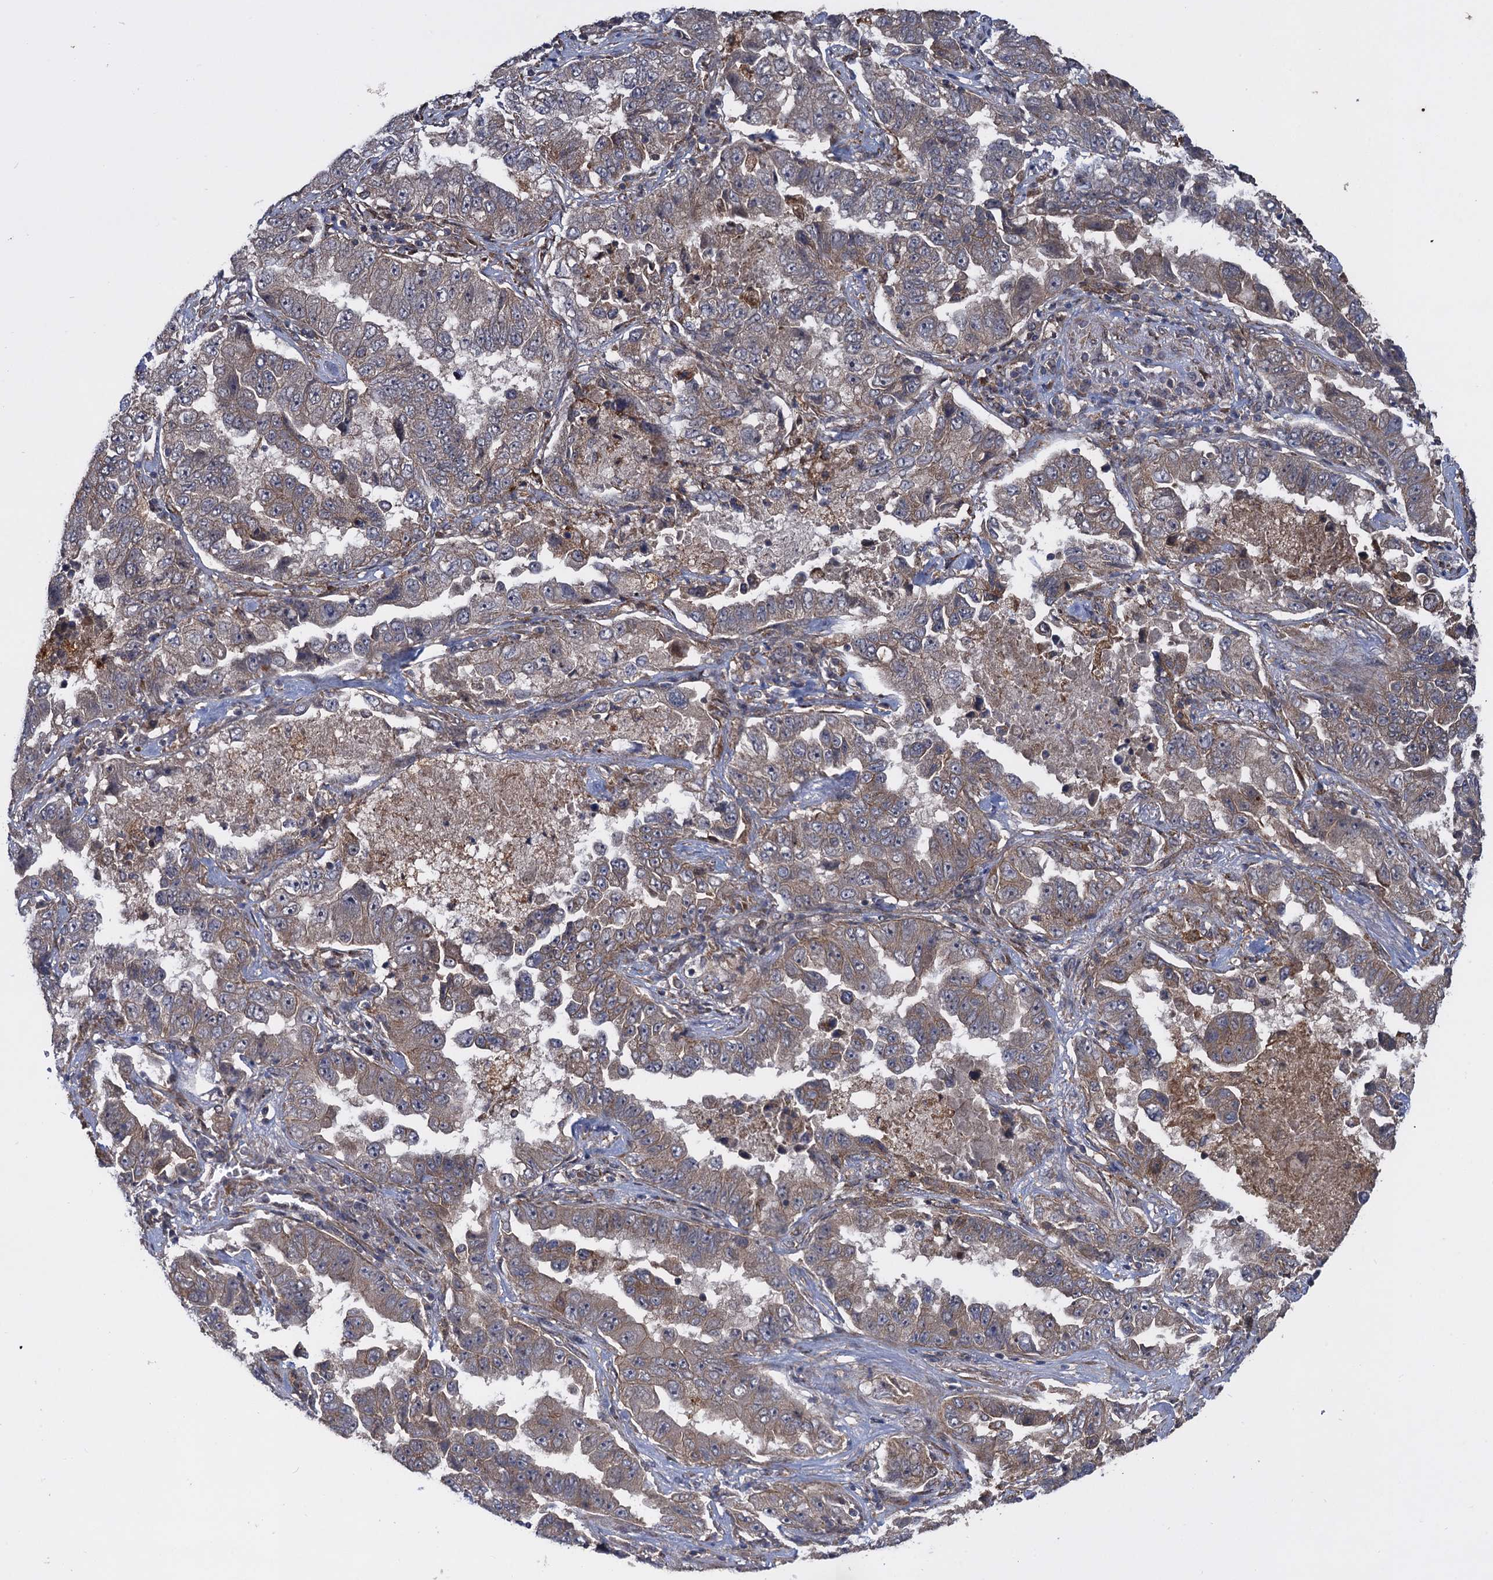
{"staining": {"intensity": "weak", "quantity": "25%-75%", "location": "cytoplasmic/membranous"}, "tissue": "lung cancer", "cell_type": "Tumor cells", "image_type": "cancer", "snomed": [{"axis": "morphology", "description": "Adenocarcinoma, NOS"}, {"axis": "topography", "description": "Lung"}], "caption": "DAB (3,3'-diaminobenzidine) immunohistochemical staining of human adenocarcinoma (lung) shows weak cytoplasmic/membranous protein expression in approximately 25%-75% of tumor cells.", "gene": "HAUS1", "patient": {"sex": "female", "age": 51}}